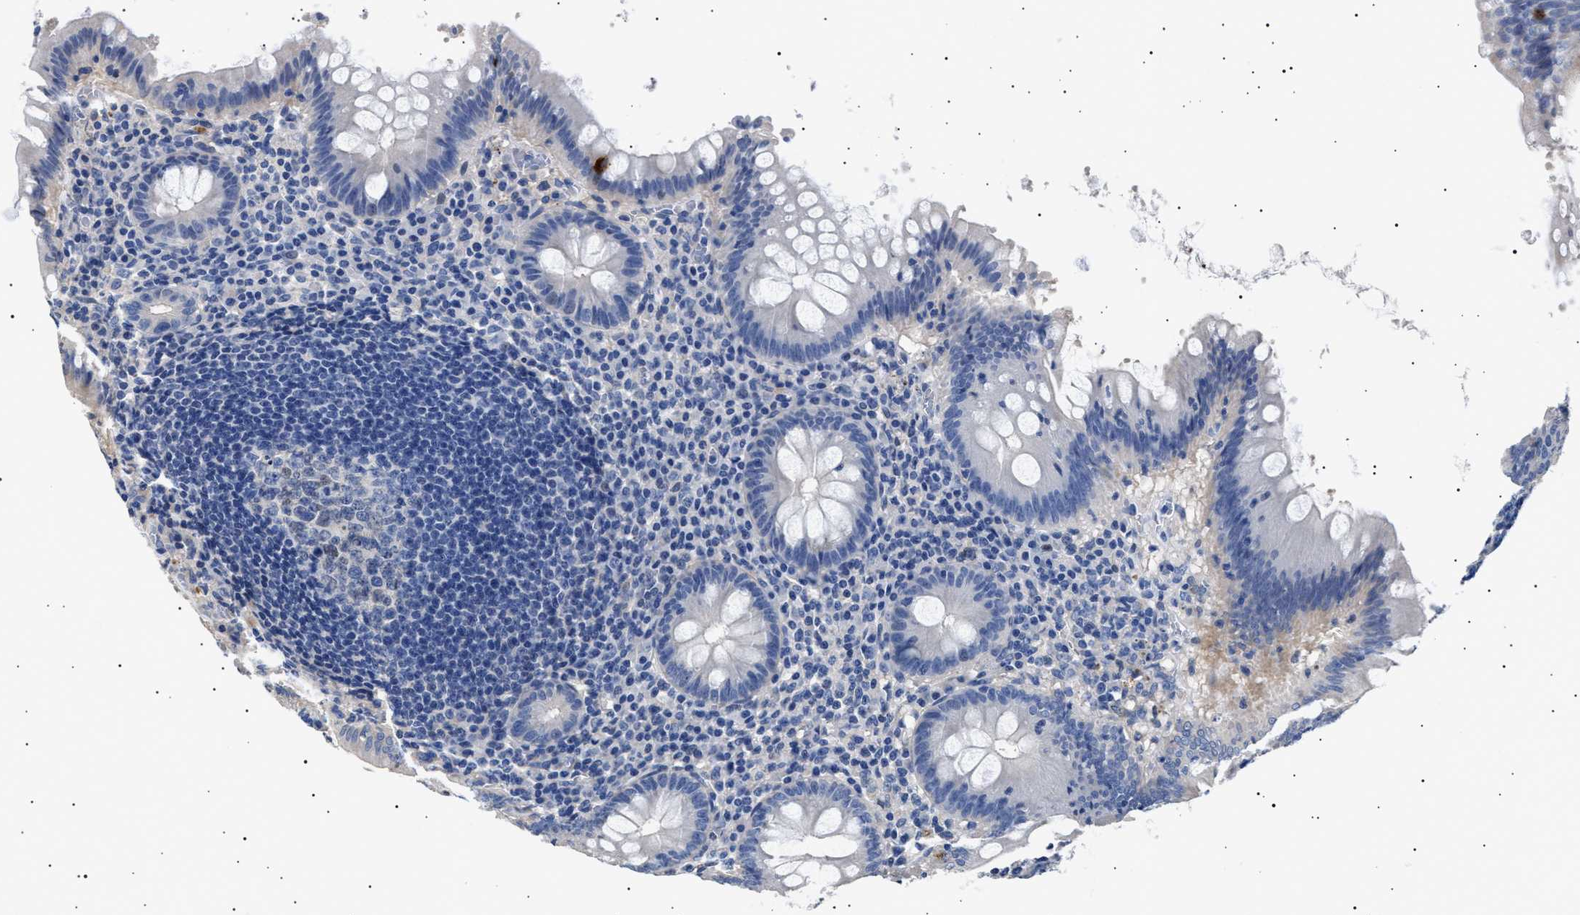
{"staining": {"intensity": "negative", "quantity": "none", "location": "none"}, "tissue": "appendix", "cell_type": "Glandular cells", "image_type": "normal", "snomed": [{"axis": "morphology", "description": "Normal tissue, NOS"}, {"axis": "topography", "description": "Appendix"}], "caption": "Appendix was stained to show a protein in brown. There is no significant staining in glandular cells. (DAB IHC with hematoxylin counter stain).", "gene": "HEMGN", "patient": {"sex": "male", "age": 56}}